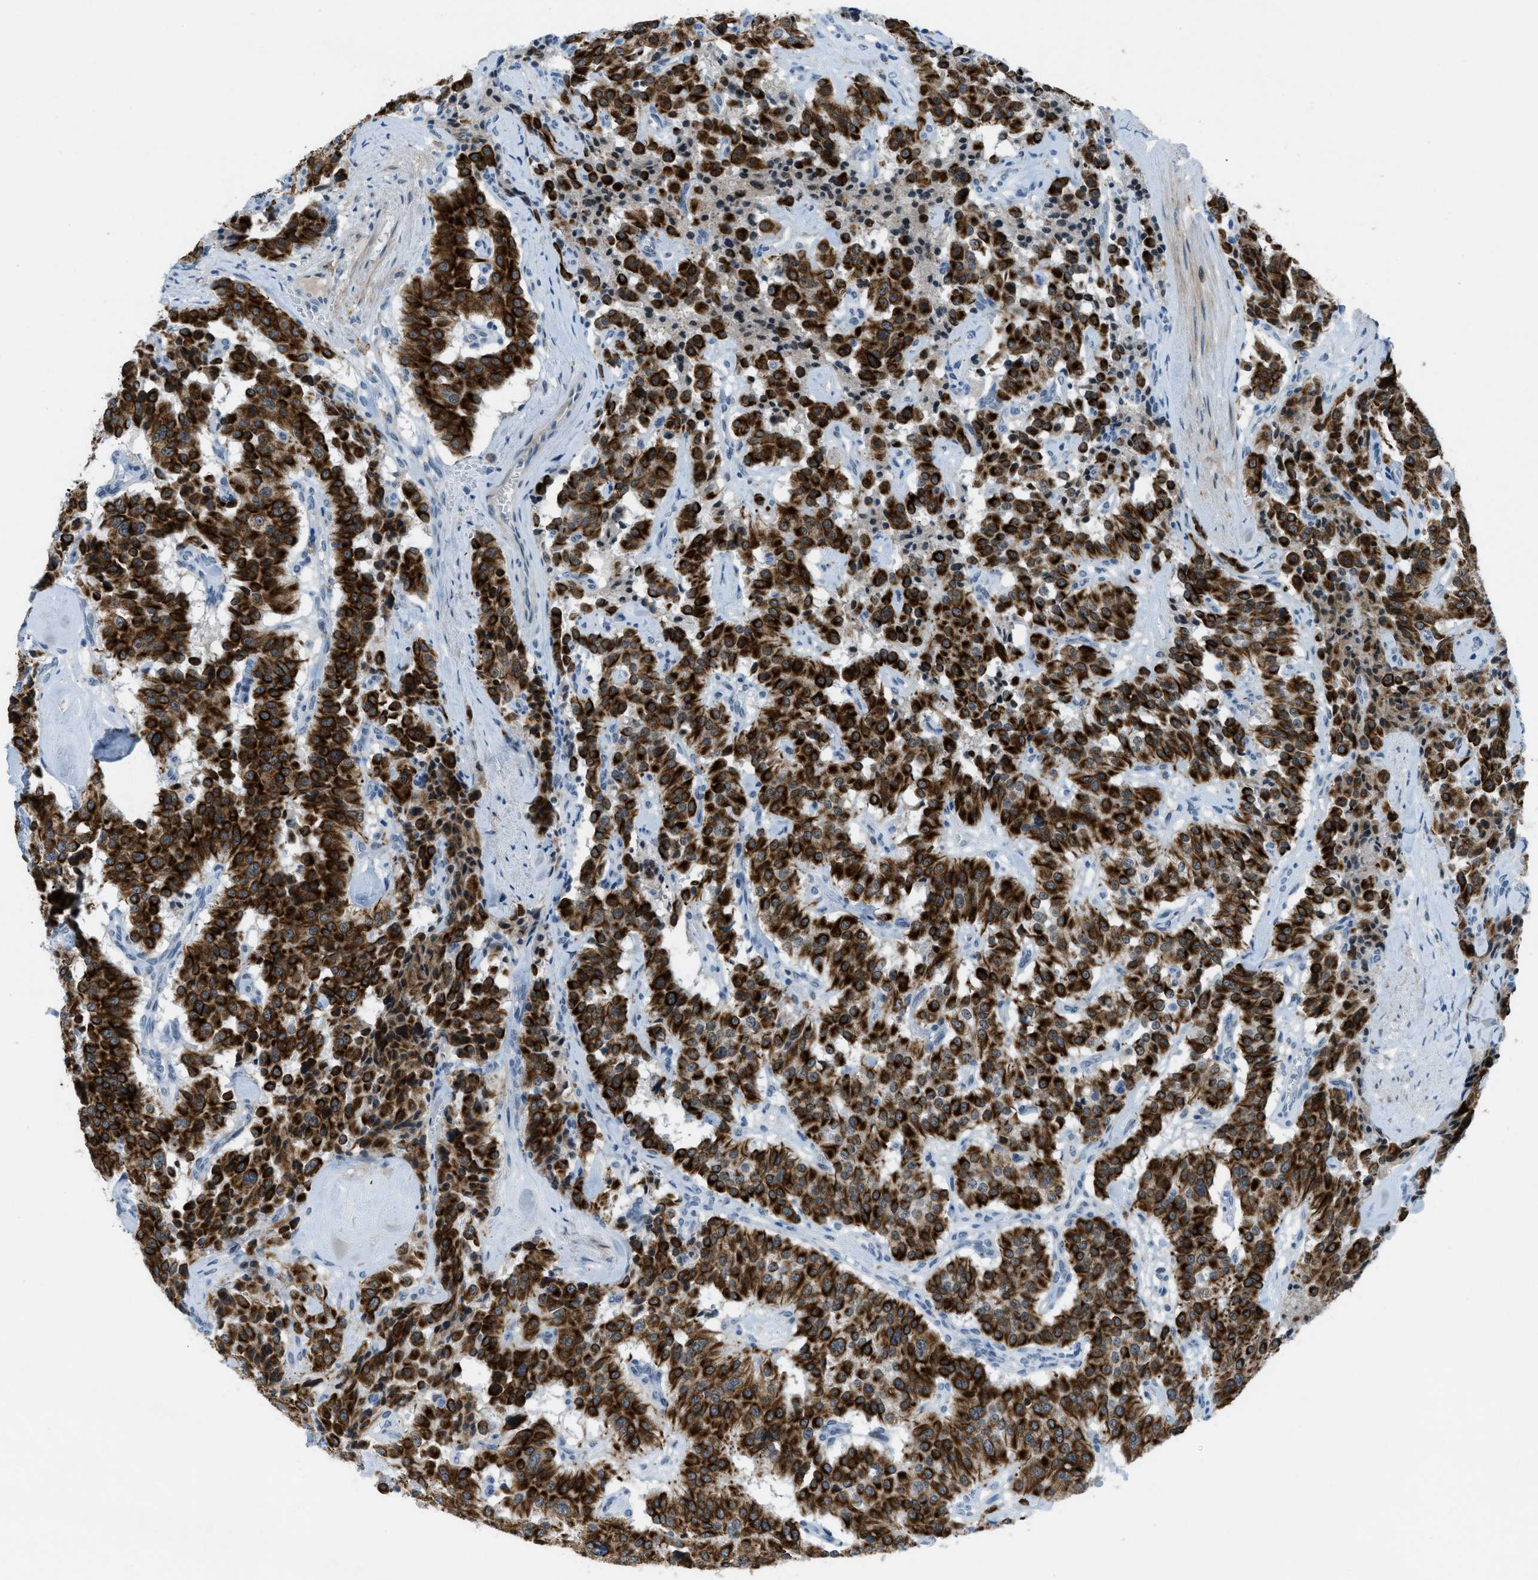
{"staining": {"intensity": "strong", "quantity": ">75%", "location": "cytoplasmic/membranous"}, "tissue": "carcinoid", "cell_type": "Tumor cells", "image_type": "cancer", "snomed": [{"axis": "morphology", "description": "Carcinoid, malignant, NOS"}, {"axis": "topography", "description": "Lung"}], "caption": "Strong cytoplasmic/membranous expression for a protein is appreciated in about >75% of tumor cells of carcinoid (malignant) using immunohistochemistry (IHC).", "gene": "KLHL8", "patient": {"sex": "male", "age": 30}}